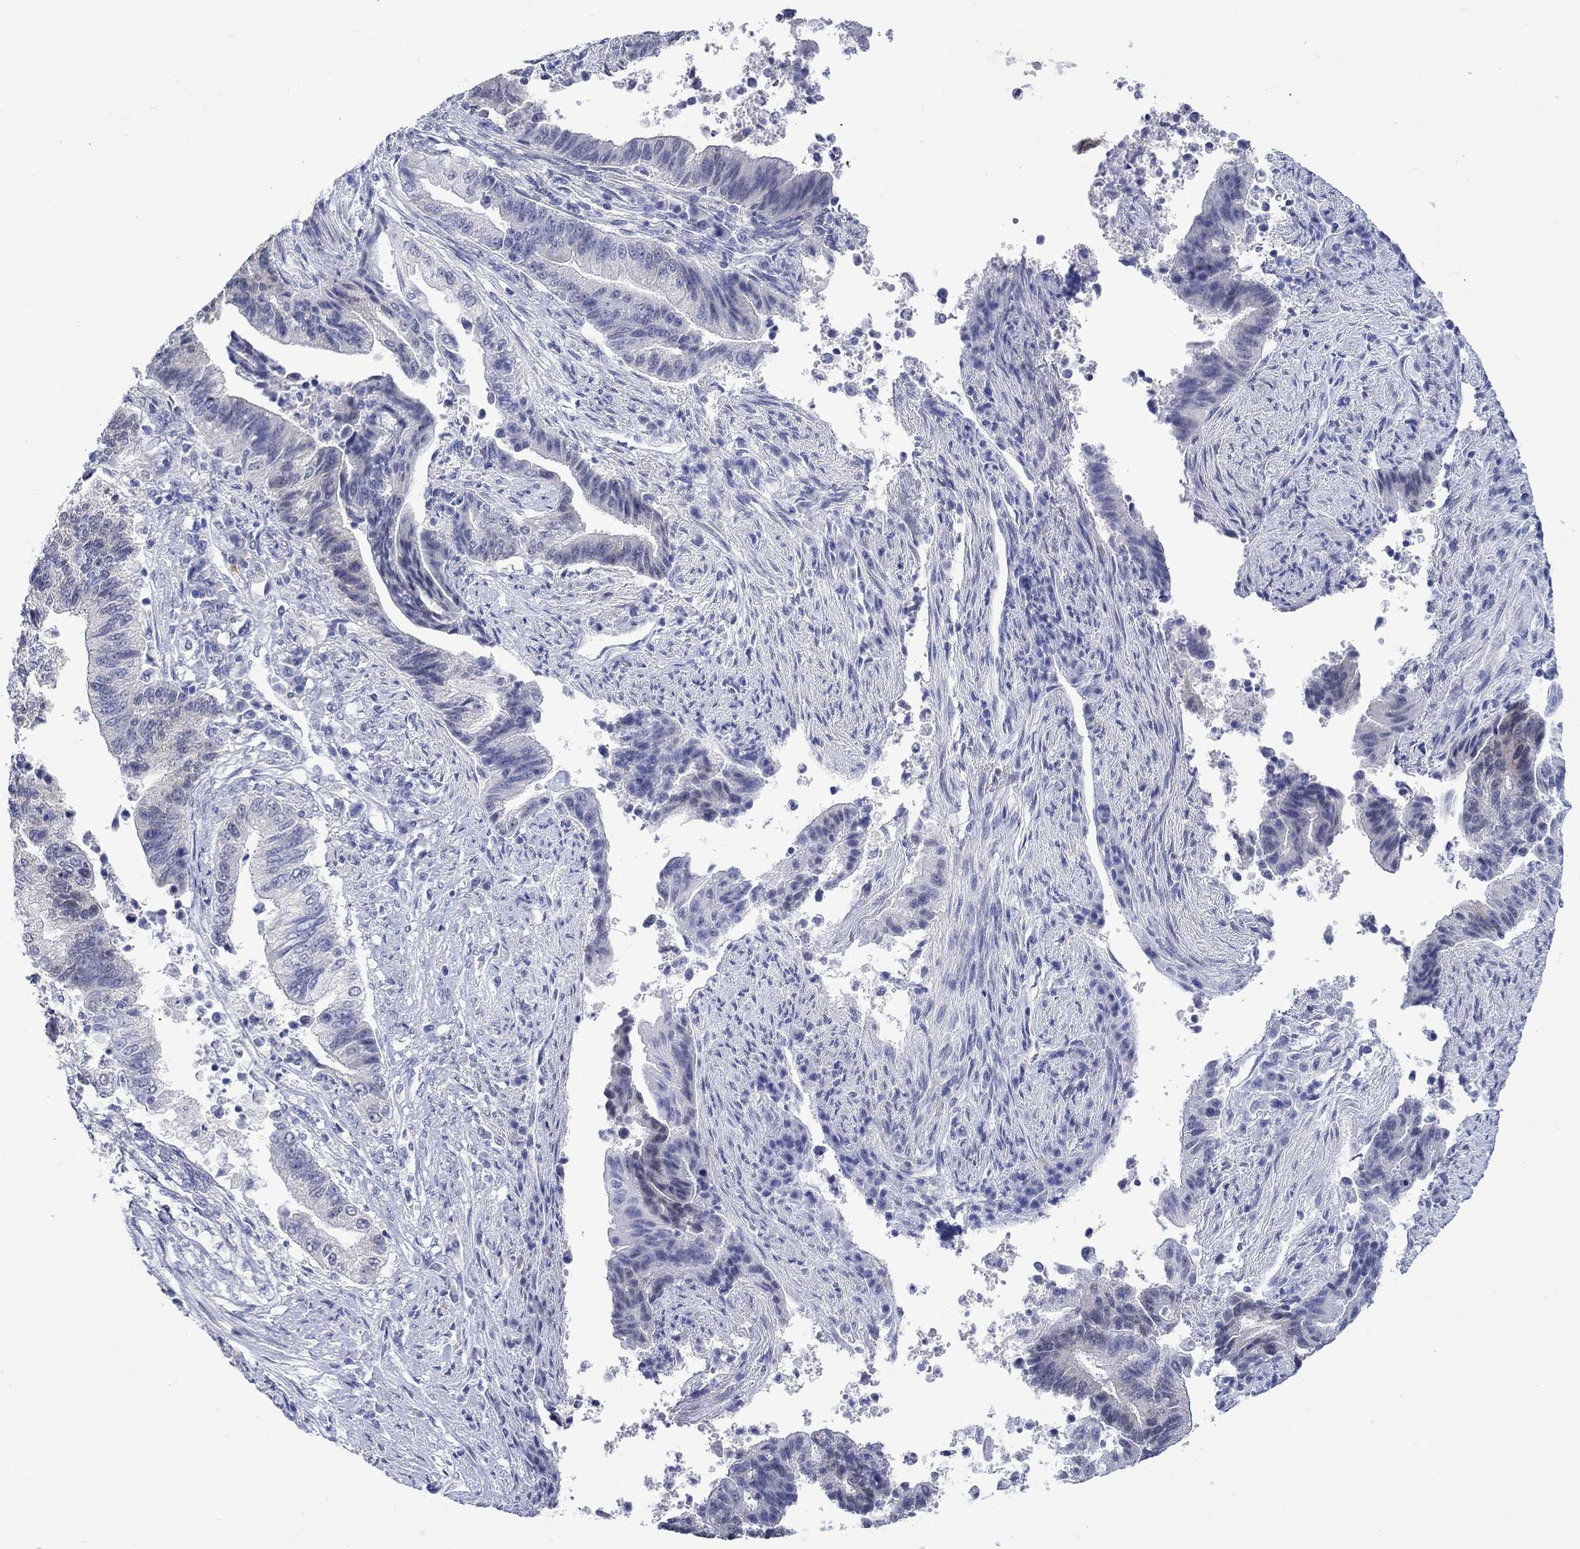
{"staining": {"intensity": "negative", "quantity": "none", "location": "none"}, "tissue": "endometrial cancer", "cell_type": "Tumor cells", "image_type": "cancer", "snomed": [{"axis": "morphology", "description": "Adenocarcinoma, NOS"}, {"axis": "topography", "description": "Uterus"}, {"axis": "topography", "description": "Endometrium"}], "caption": "IHC of human endometrial cancer displays no staining in tumor cells.", "gene": "MSI1", "patient": {"sex": "female", "age": 54}}